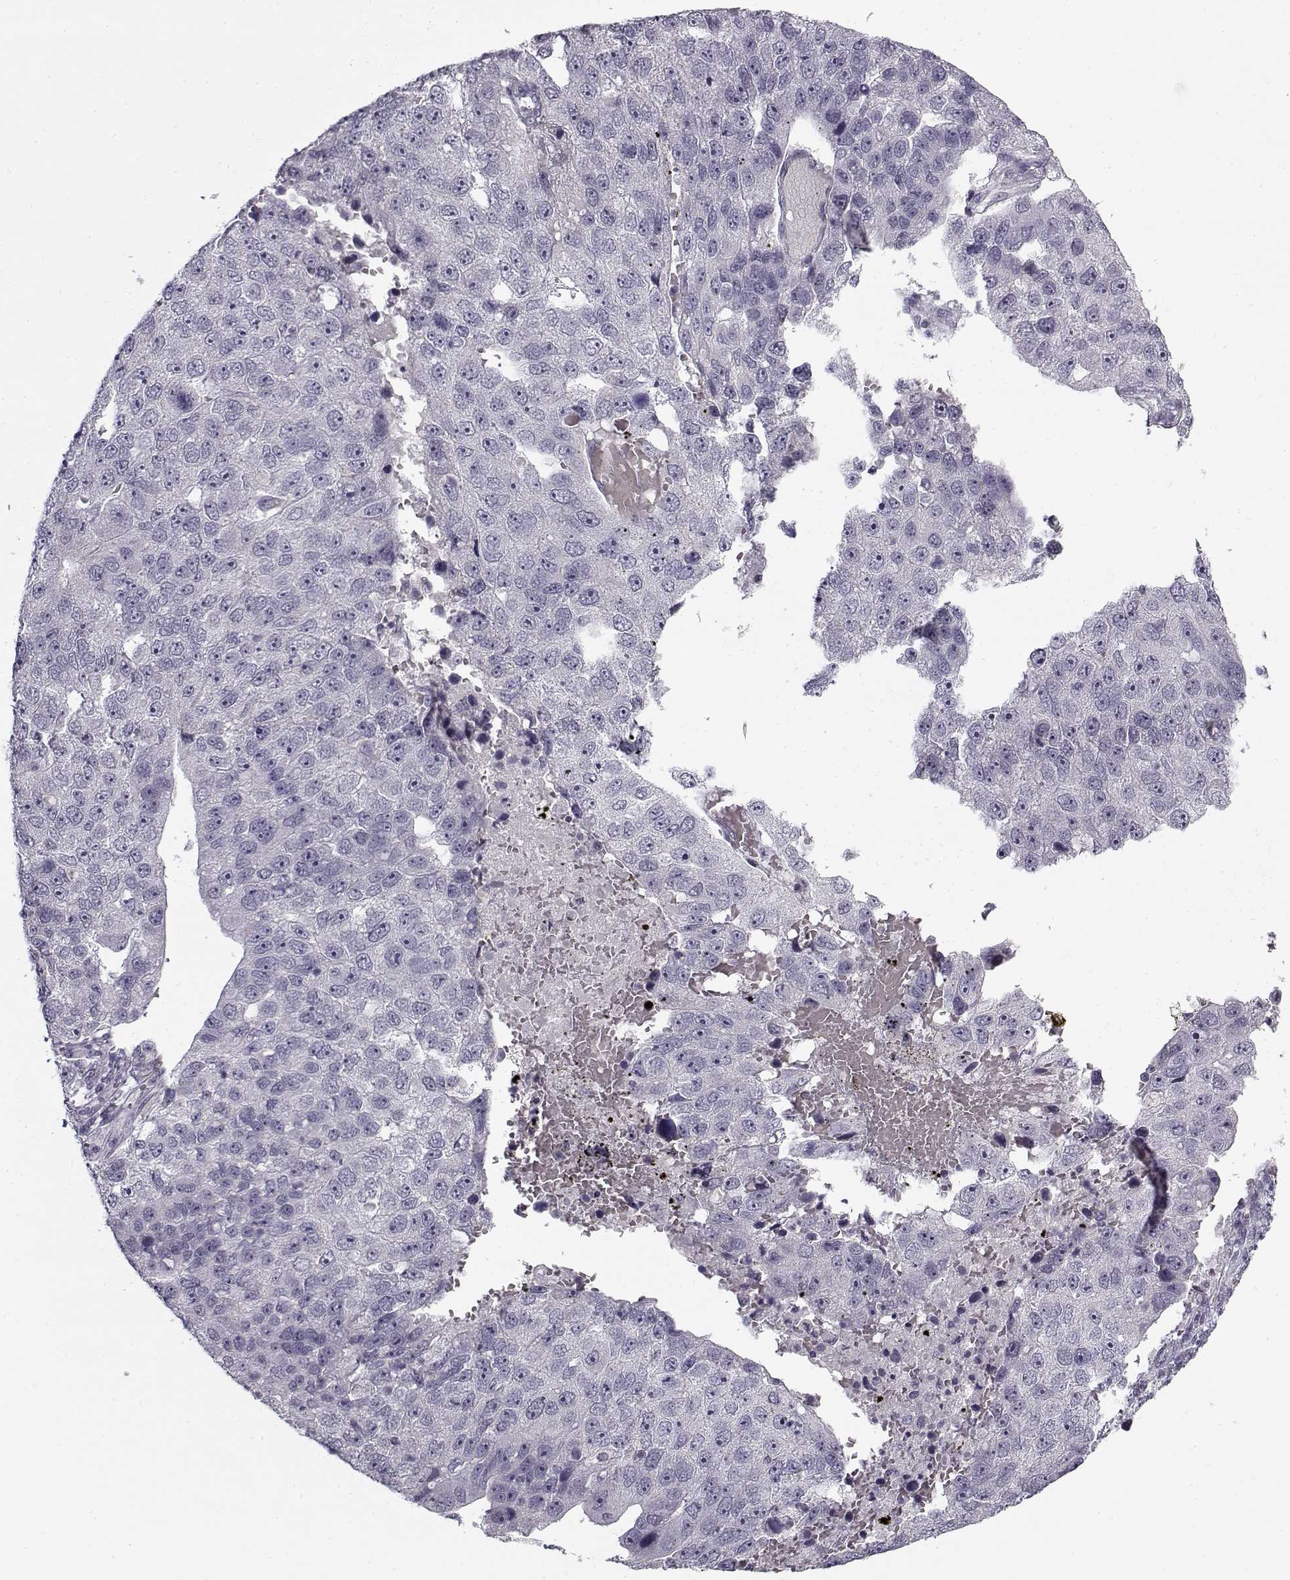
{"staining": {"intensity": "negative", "quantity": "none", "location": "none"}, "tissue": "pancreatic cancer", "cell_type": "Tumor cells", "image_type": "cancer", "snomed": [{"axis": "morphology", "description": "Adenocarcinoma, NOS"}, {"axis": "topography", "description": "Pancreas"}], "caption": "The IHC photomicrograph has no significant staining in tumor cells of pancreatic cancer tissue. (Immunohistochemistry, brightfield microscopy, high magnification).", "gene": "SNCA", "patient": {"sex": "female", "age": 61}}